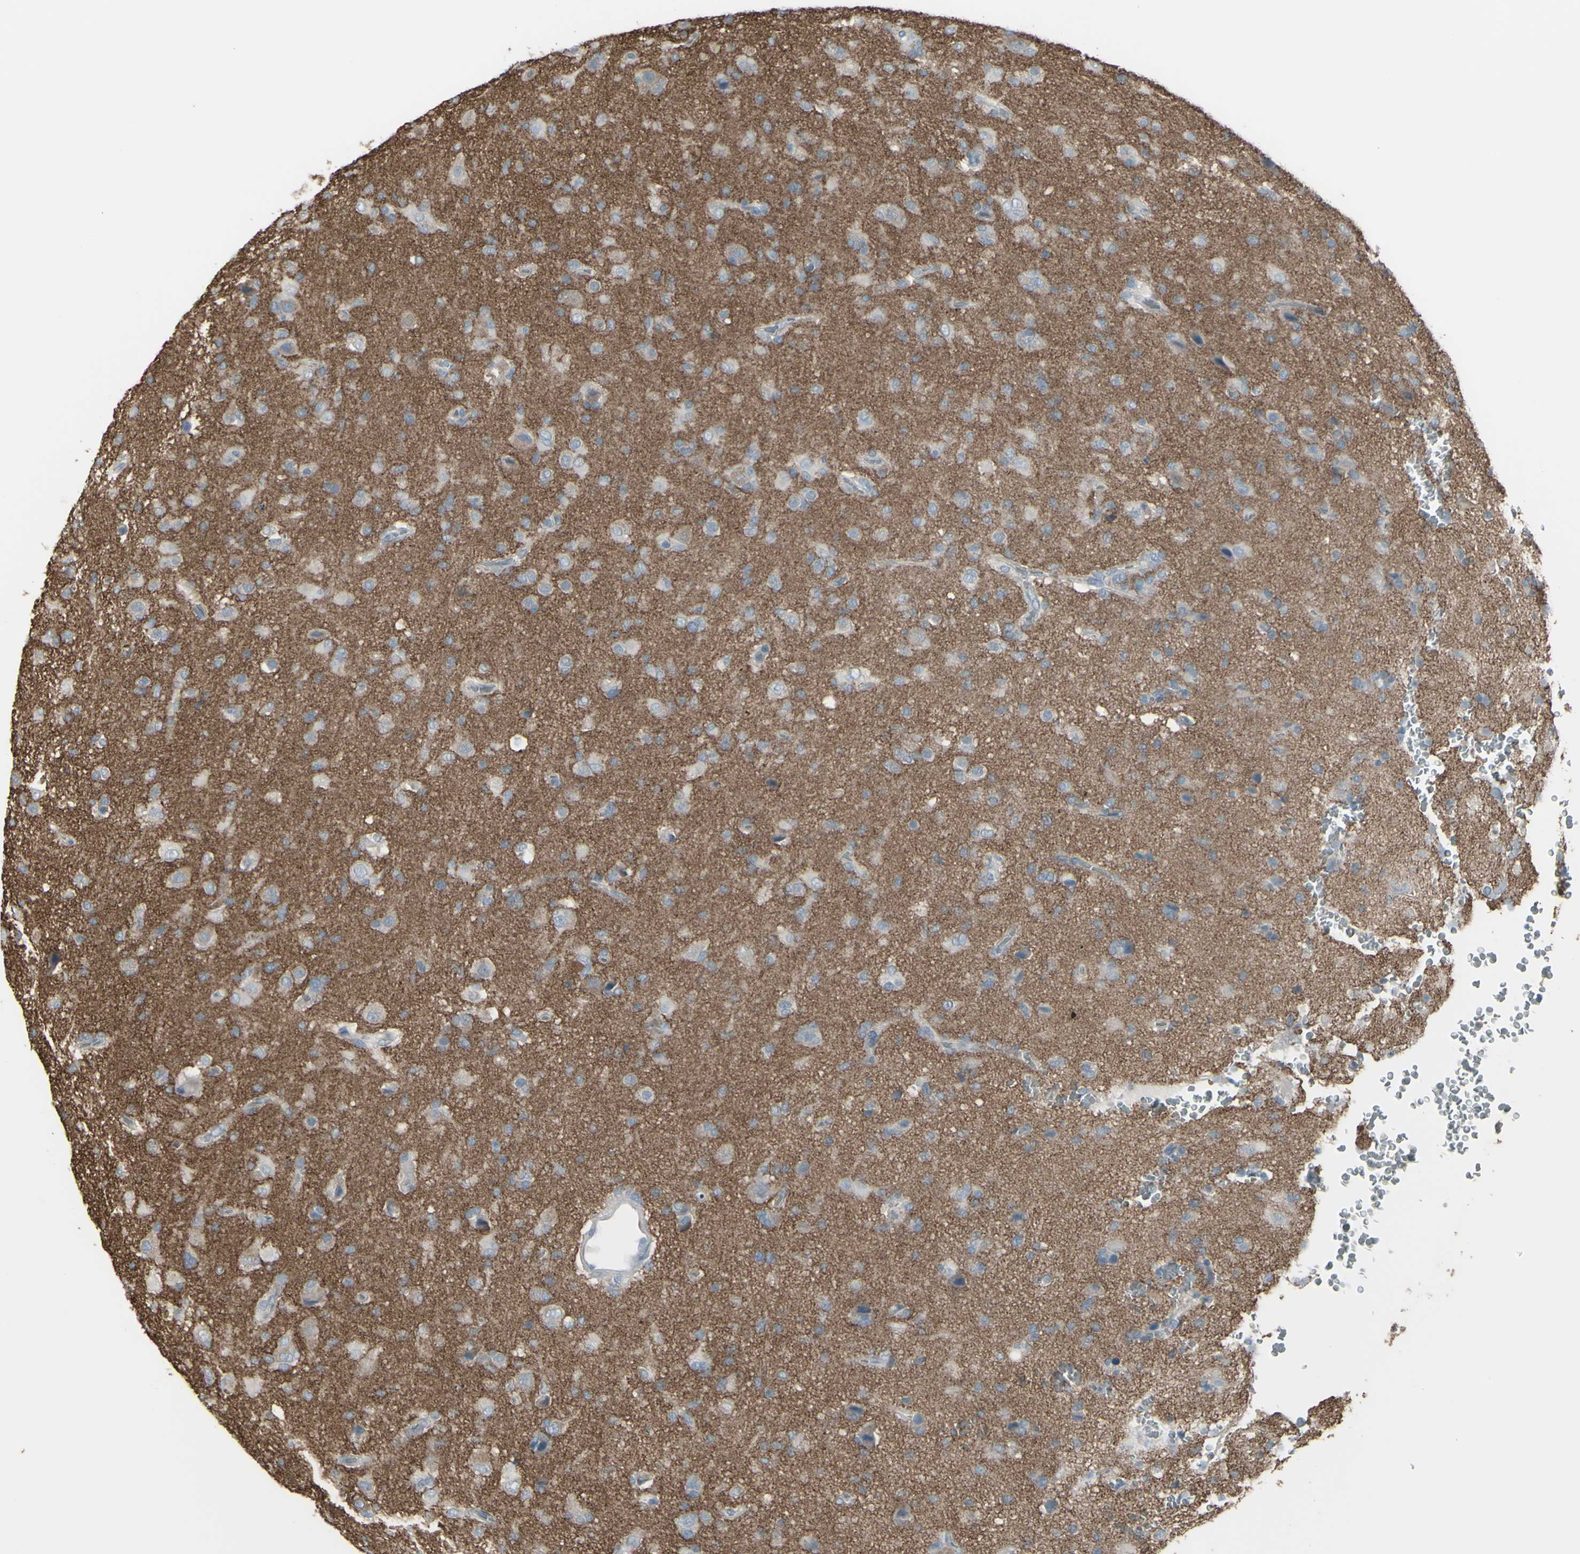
{"staining": {"intensity": "weak", "quantity": "<25%", "location": "cytoplasmic/membranous"}, "tissue": "glioma", "cell_type": "Tumor cells", "image_type": "cancer", "snomed": [{"axis": "morphology", "description": "Glioma, malignant, High grade"}, {"axis": "topography", "description": "Brain"}], "caption": "A high-resolution photomicrograph shows IHC staining of malignant high-grade glioma, which displays no significant expression in tumor cells.", "gene": "RAB3A", "patient": {"sex": "male", "age": 71}}